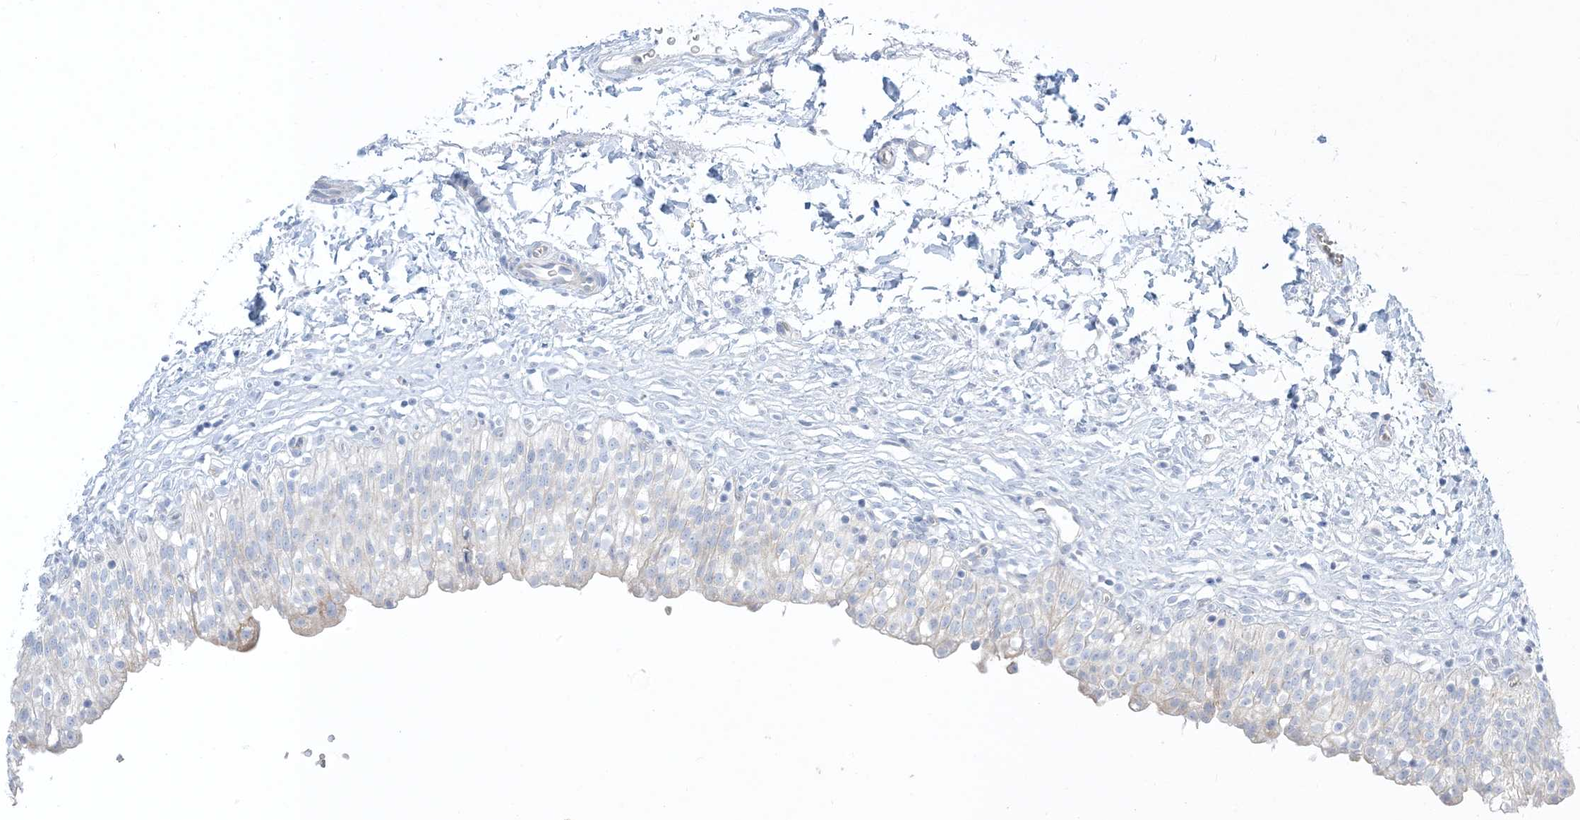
{"staining": {"intensity": "negative", "quantity": "none", "location": "none"}, "tissue": "urinary bladder", "cell_type": "Urothelial cells", "image_type": "normal", "snomed": [{"axis": "morphology", "description": "Normal tissue, NOS"}, {"axis": "topography", "description": "Urinary bladder"}], "caption": "This is an immunohistochemistry micrograph of unremarkable human urinary bladder. There is no staining in urothelial cells.", "gene": "XIRP2", "patient": {"sex": "male", "age": 55}}